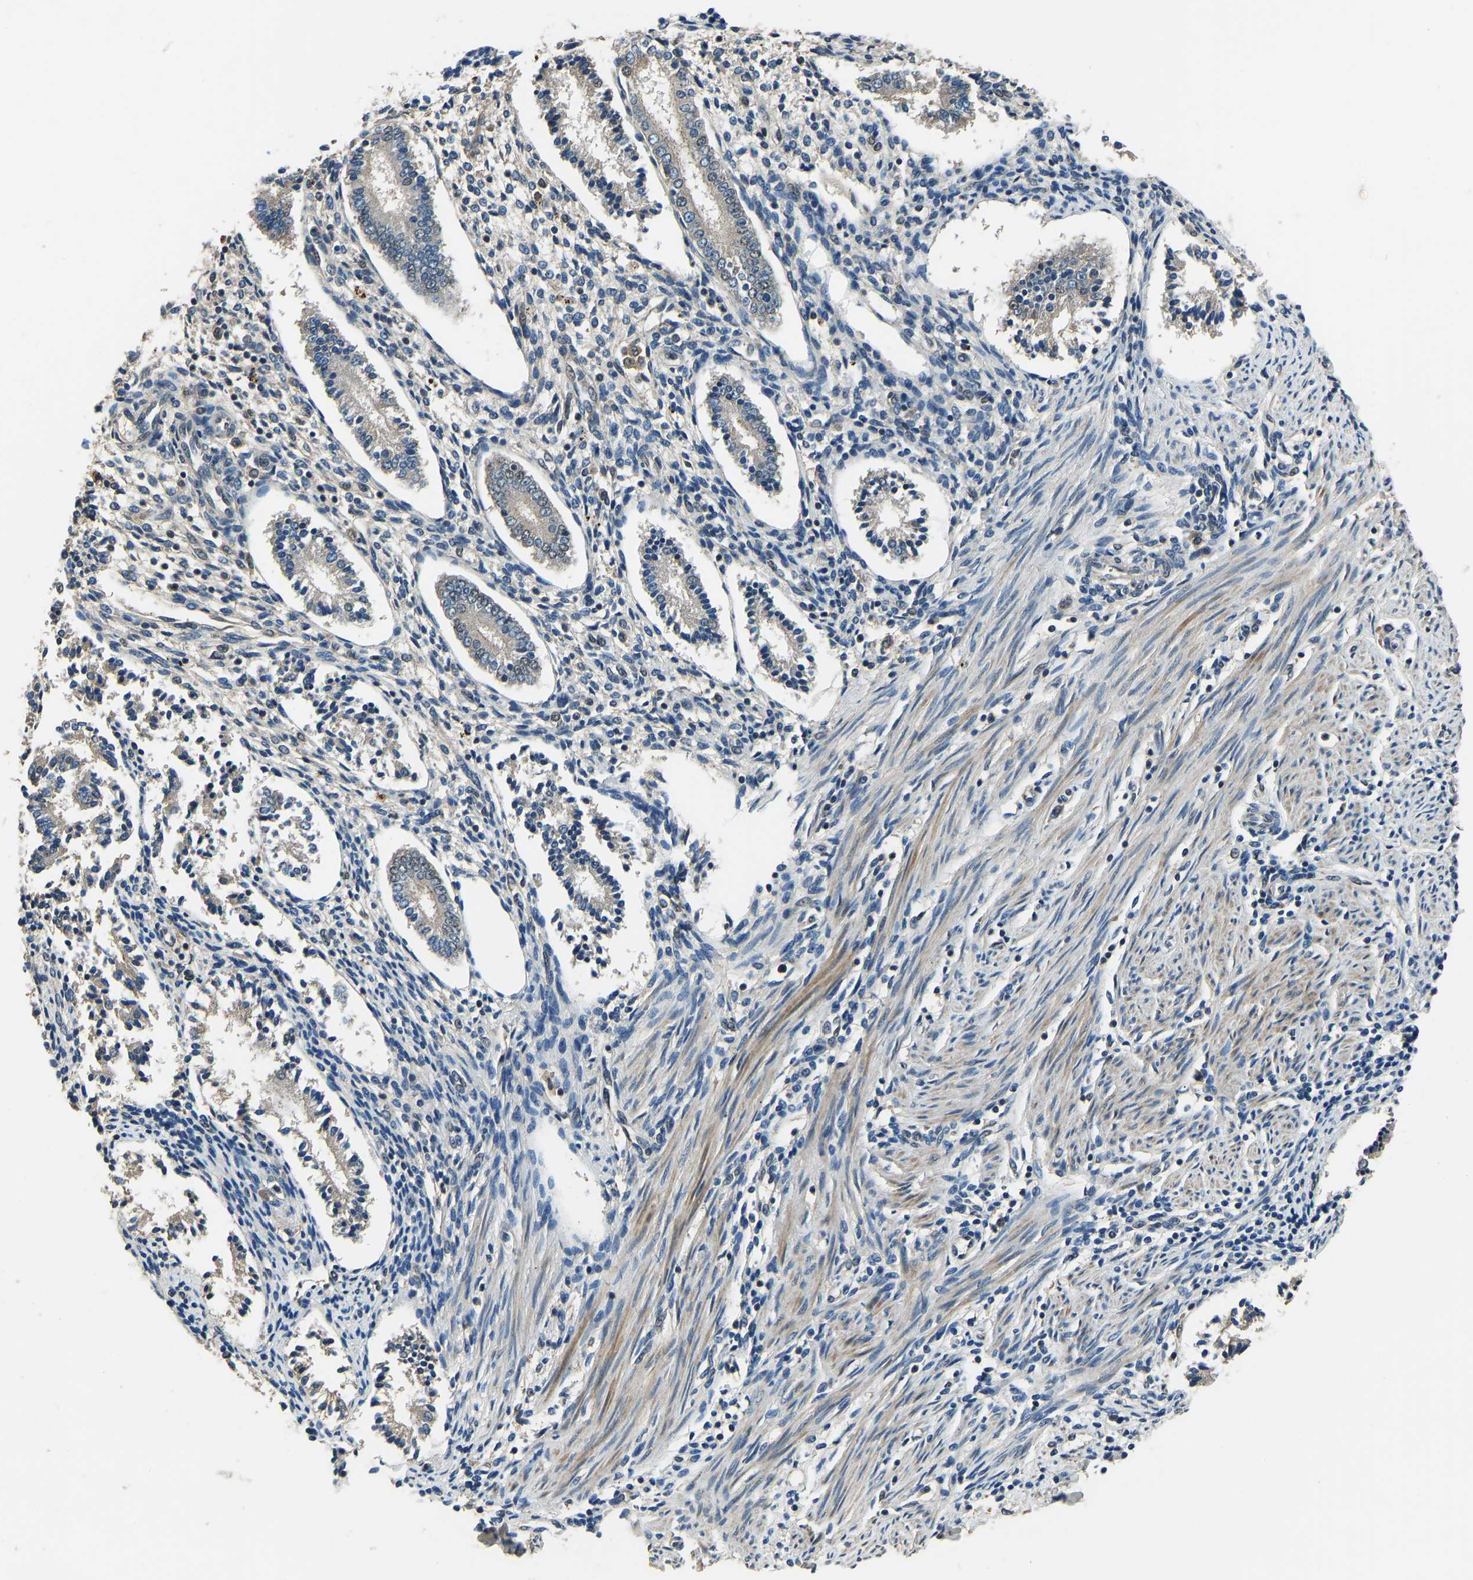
{"staining": {"intensity": "negative", "quantity": "none", "location": "none"}, "tissue": "endometrium", "cell_type": "Cells in endometrial stroma", "image_type": "normal", "snomed": [{"axis": "morphology", "description": "Normal tissue, NOS"}, {"axis": "topography", "description": "Endometrium"}], "caption": "An image of endometrium stained for a protein displays no brown staining in cells in endometrial stroma.", "gene": "TOX4", "patient": {"sex": "female", "age": 42}}